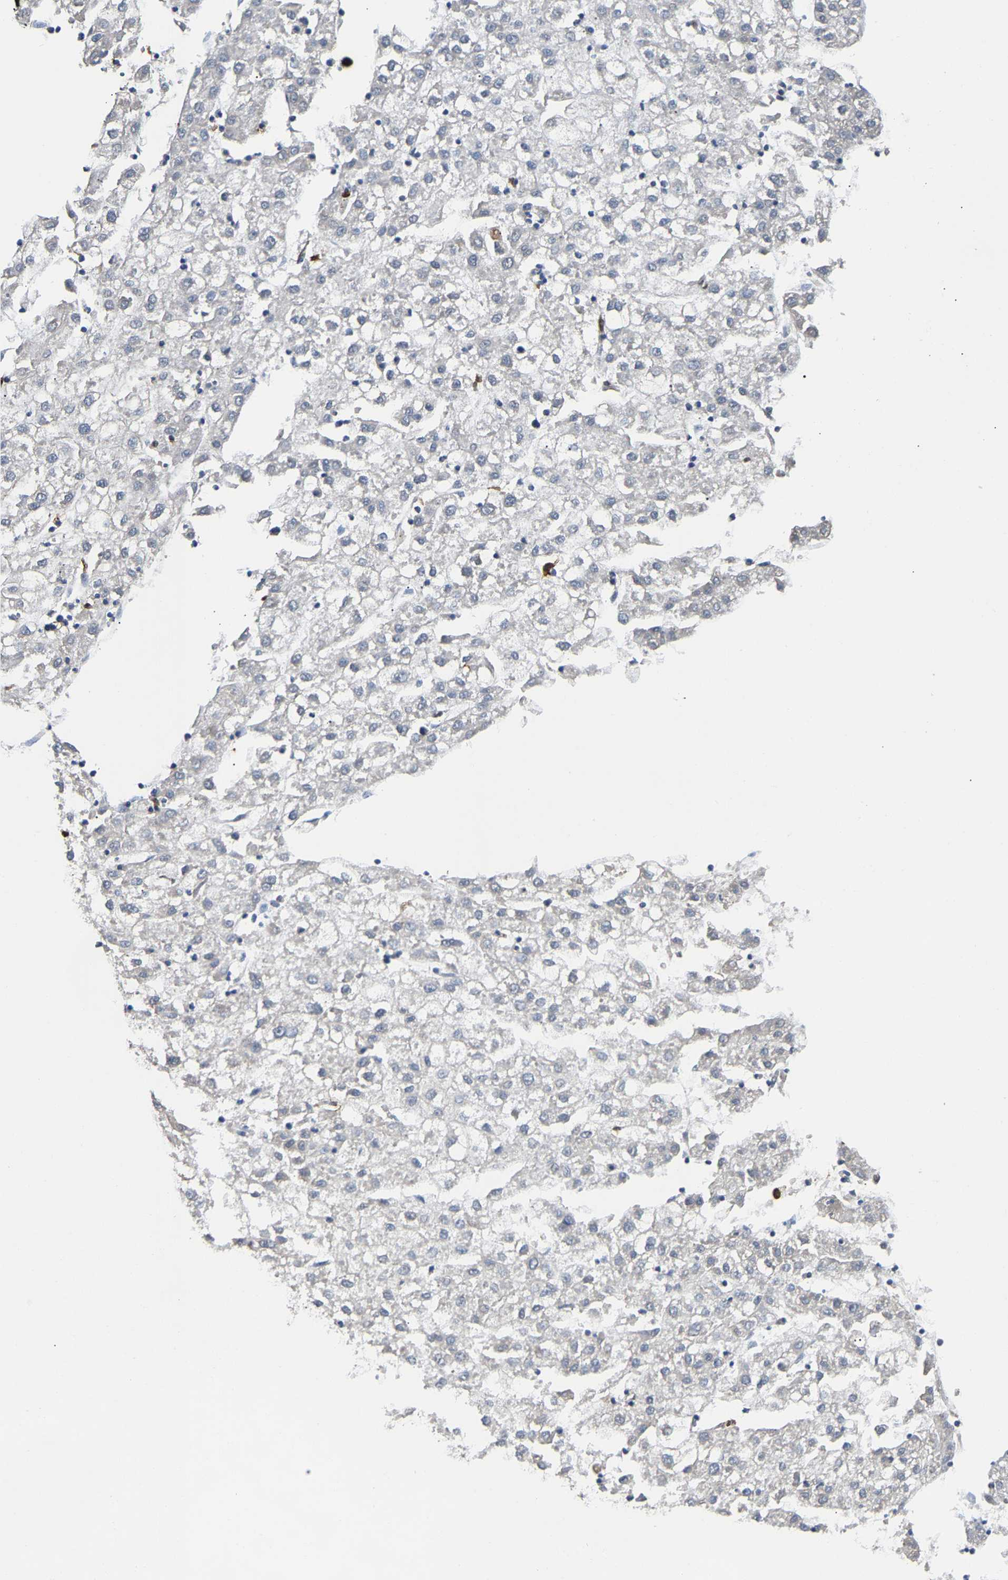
{"staining": {"intensity": "negative", "quantity": "none", "location": "none"}, "tissue": "liver cancer", "cell_type": "Tumor cells", "image_type": "cancer", "snomed": [{"axis": "morphology", "description": "Carcinoma, Hepatocellular, NOS"}, {"axis": "topography", "description": "Liver"}], "caption": "The photomicrograph exhibits no staining of tumor cells in liver cancer.", "gene": "TDRD7", "patient": {"sex": "male", "age": 72}}